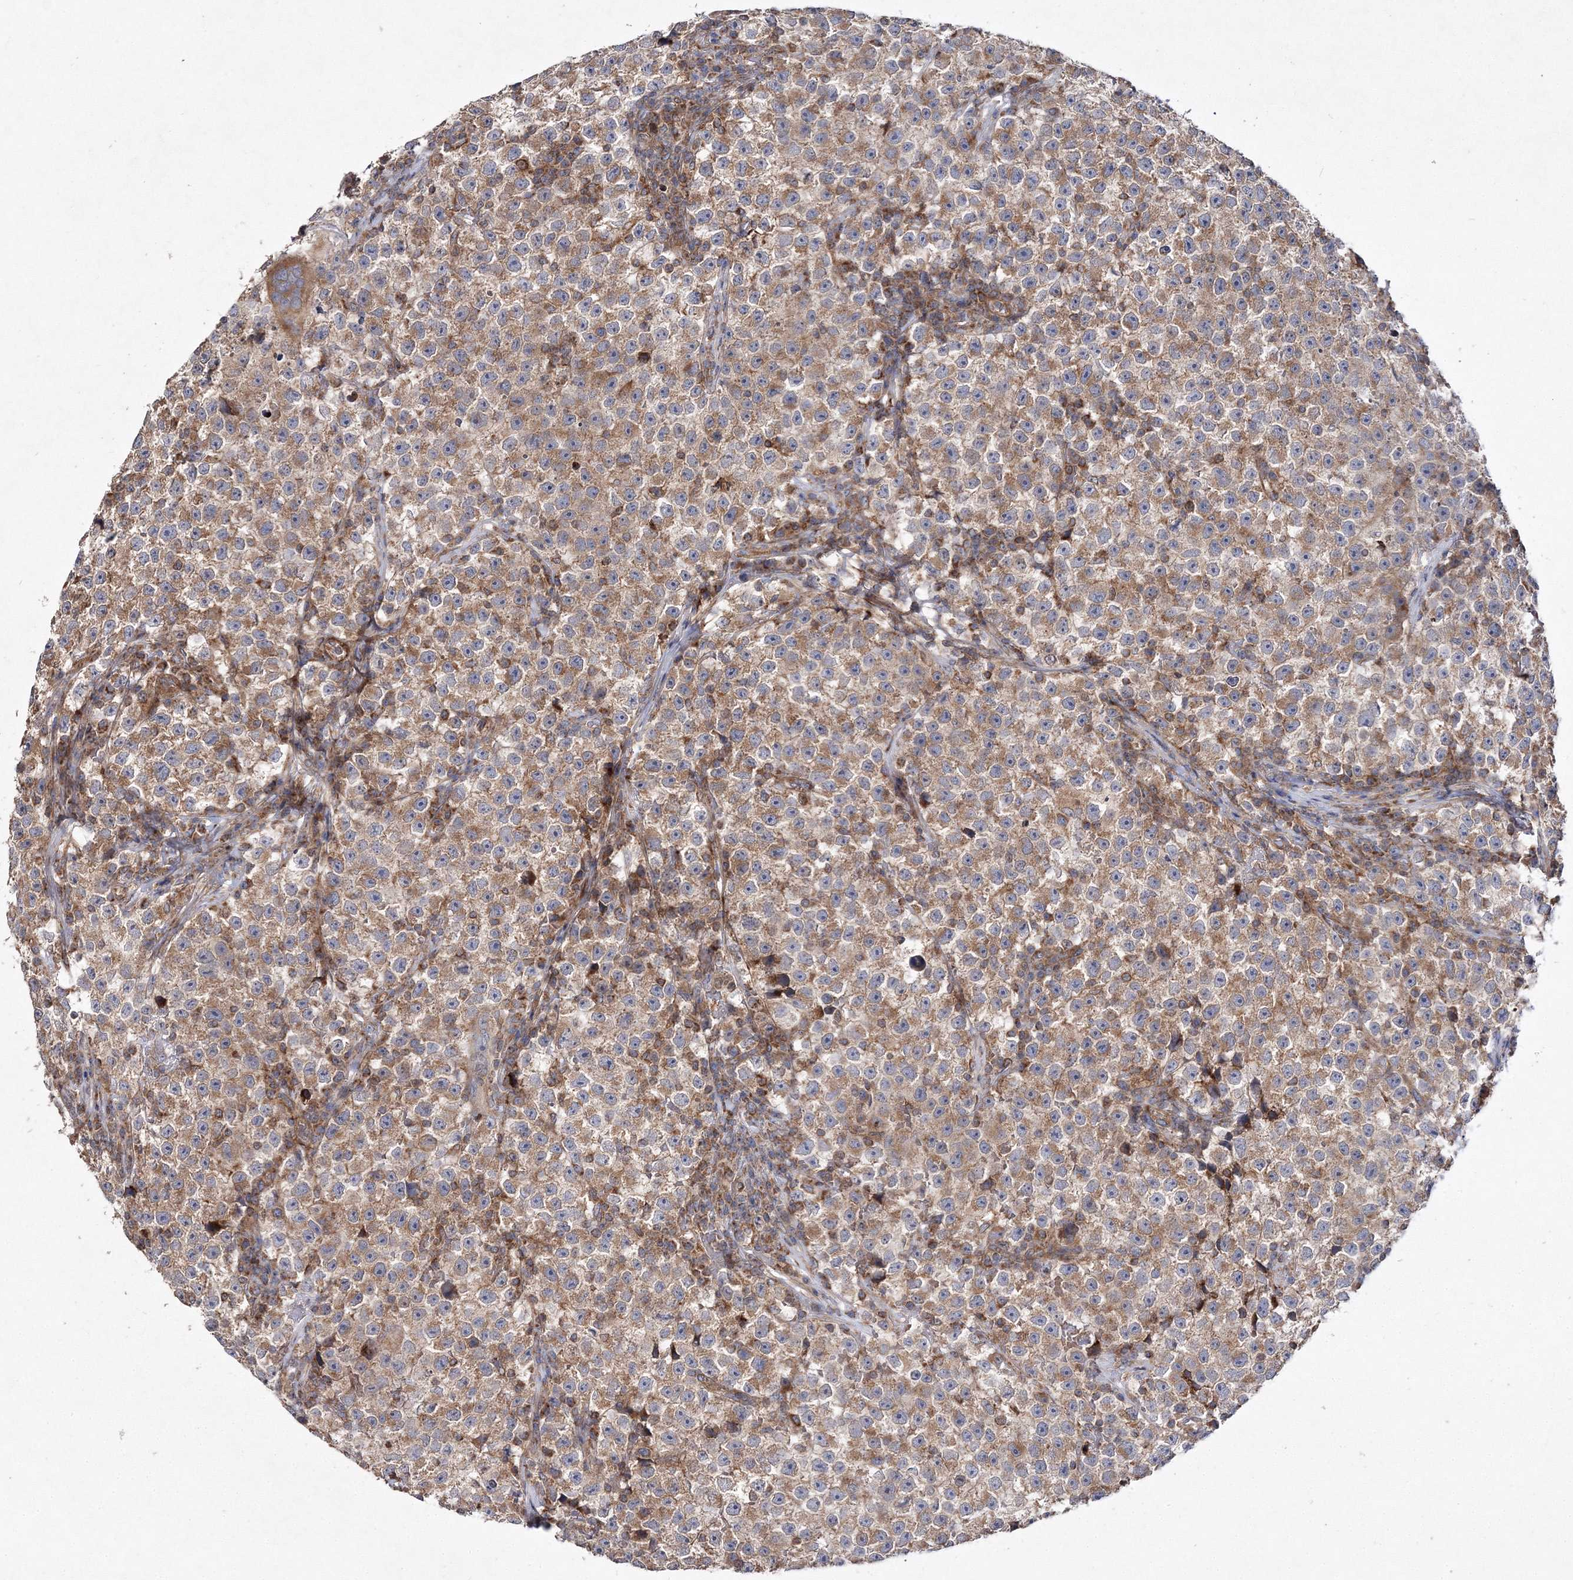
{"staining": {"intensity": "weak", "quantity": ">75%", "location": "cytoplasmic/membranous"}, "tissue": "testis cancer", "cell_type": "Tumor cells", "image_type": "cancer", "snomed": [{"axis": "morphology", "description": "Seminoma, NOS"}, {"axis": "topography", "description": "Testis"}], "caption": "Human testis cancer stained with a brown dye reveals weak cytoplasmic/membranous positive positivity in approximately >75% of tumor cells.", "gene": "DNAJC13", "patient": {"sex": "male", "age": 22}}